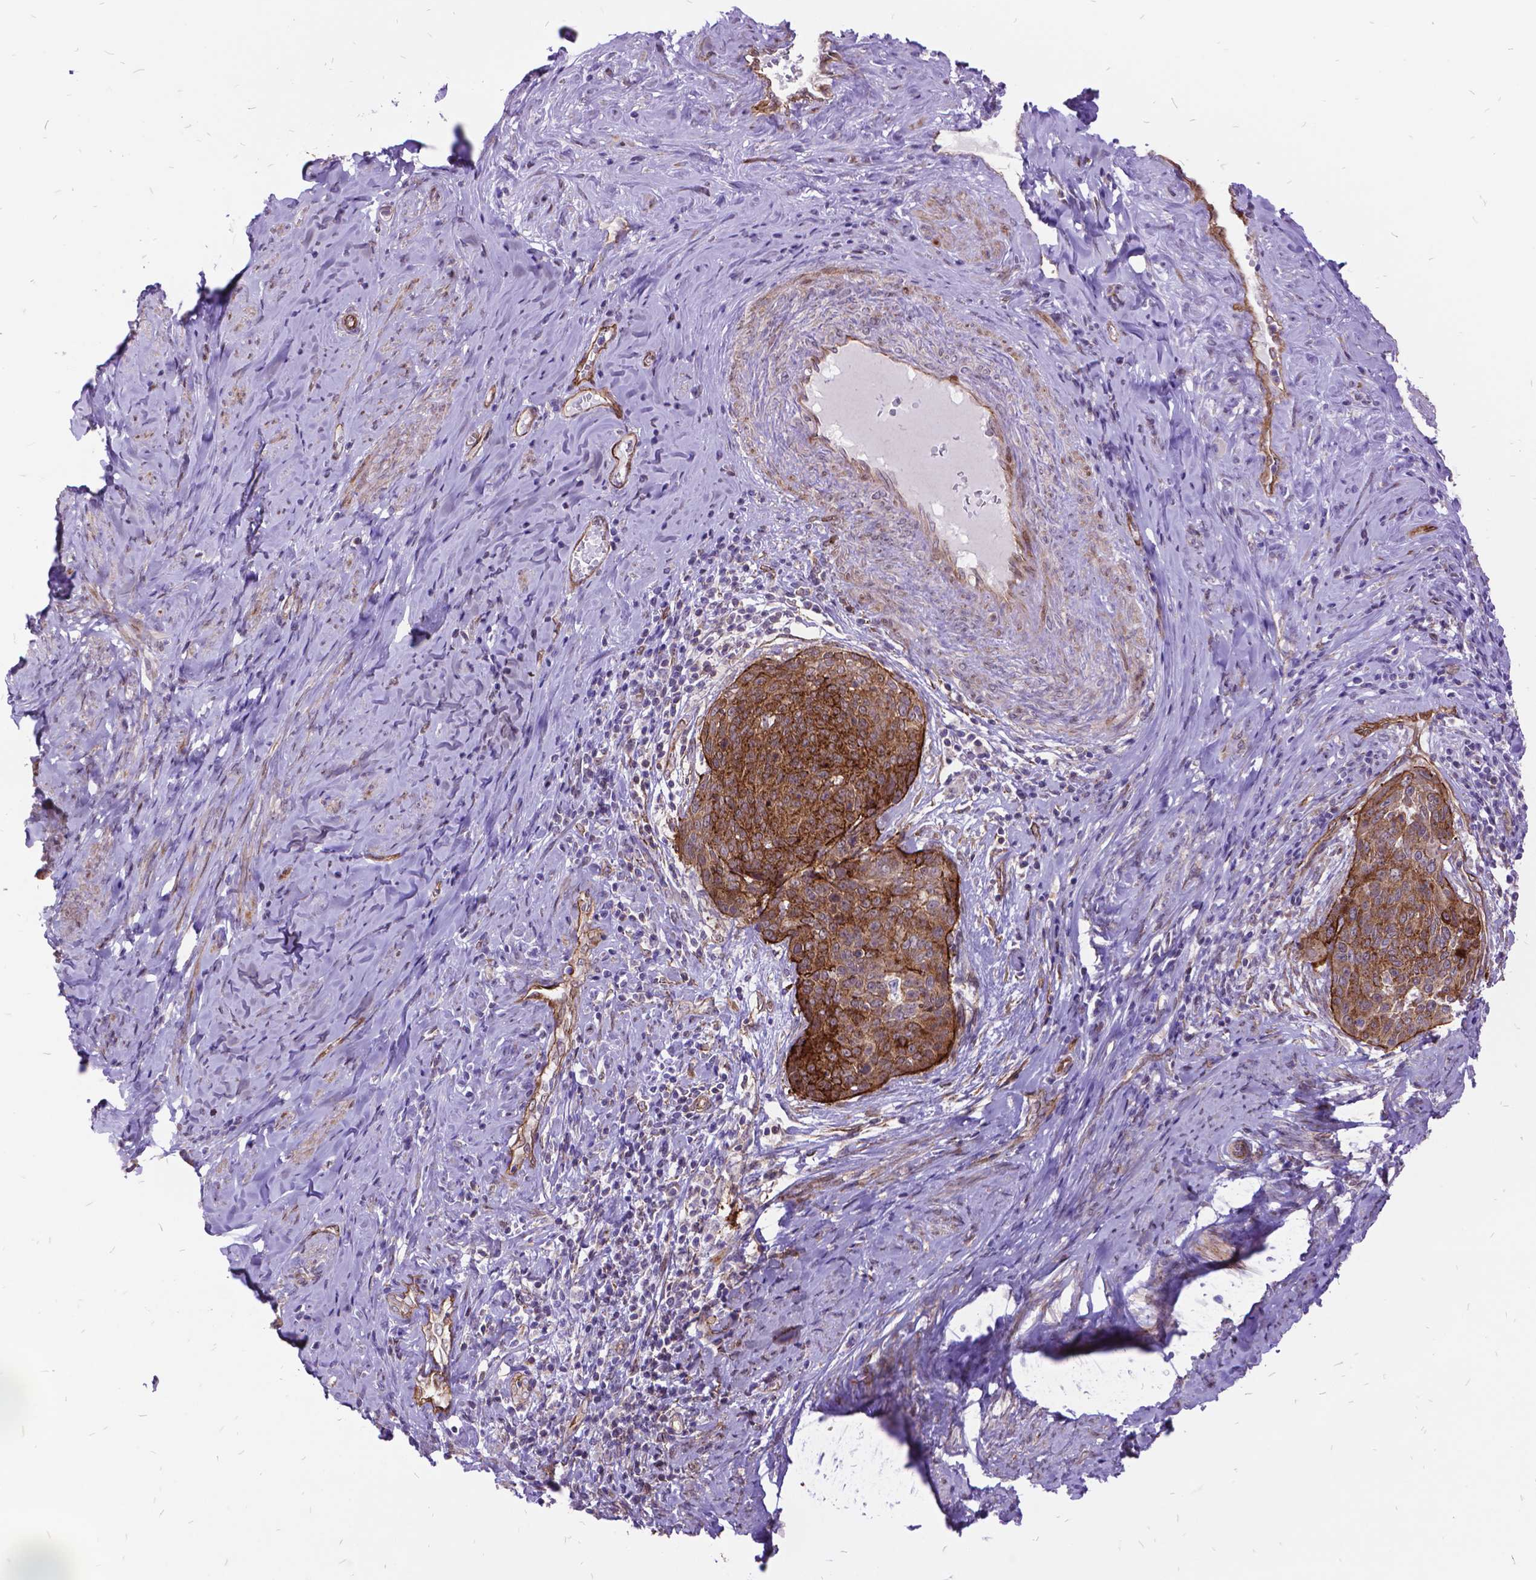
{"staining": {"intensity": "moderate", "quantity": ">75%", "location": "cytoplasmic/membranous"}, "tissue": "cervical cancer", "cell_type": "Tumor cells", "image_type": "cancer", "snomed": [{"axis": "morphology", "description": "Squamous cell carcinoma, NOS"}, {"axis": "topography", "description": "Cervix"}], "caption": "Squamous cell carcinoma (cervical) stained with immunohistochemistry exhibits moderate cytoplasmic/membranous positivity in about >75% of tumor cells. Using DAB (3,3'-diaminobenzidine) (brown) and hematoxylin (blue) stains, captured at high magnification using brightfield microscopy.", "gene": "GRB7", "patient": {"sex": "female", "age": 69}}